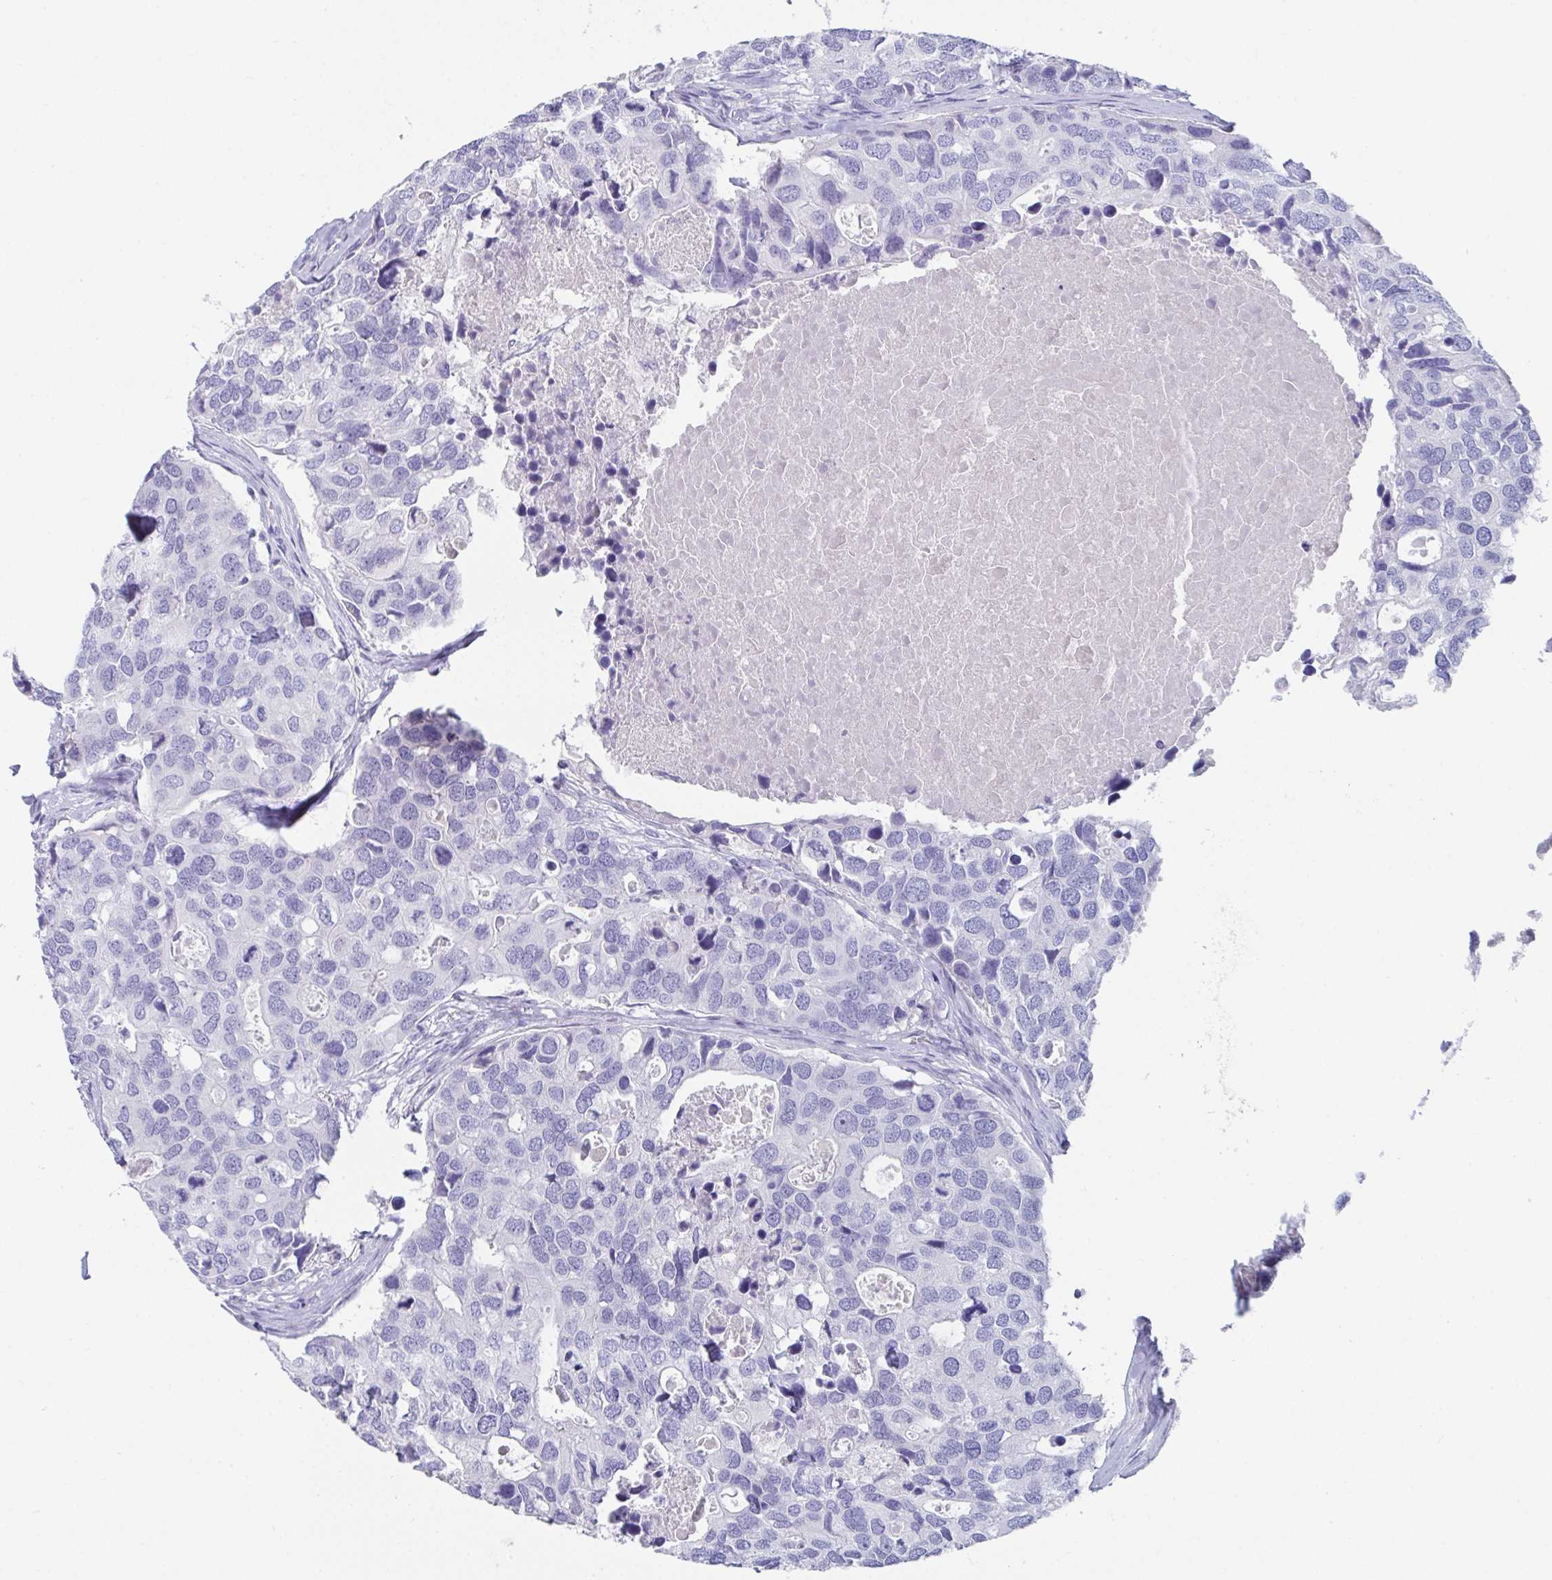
{"staining": {"intensity": "negative", "quantity": "none", "location": "none"}, "tissue": "breast cancer", "cell_type": "Tumor cells", "image_type": "cancer", "snomed": [{"axis": "morphology", "description": "Duct carcinoma"}, {"axis": "topography", "description": "Breast"}], "caption": "Immunohistochemical staining of human breast invasive ductal carcinoma displays no significant staining in tumor cells. (Stains: DAB (3,3'-diaminobenzidine) IHC with hematoxylin counter stain, Microscopy: brightfield microscopy at high magnification).", "gene": "PLA2G1B", "patient": {"sex": "female", "age": 83}}